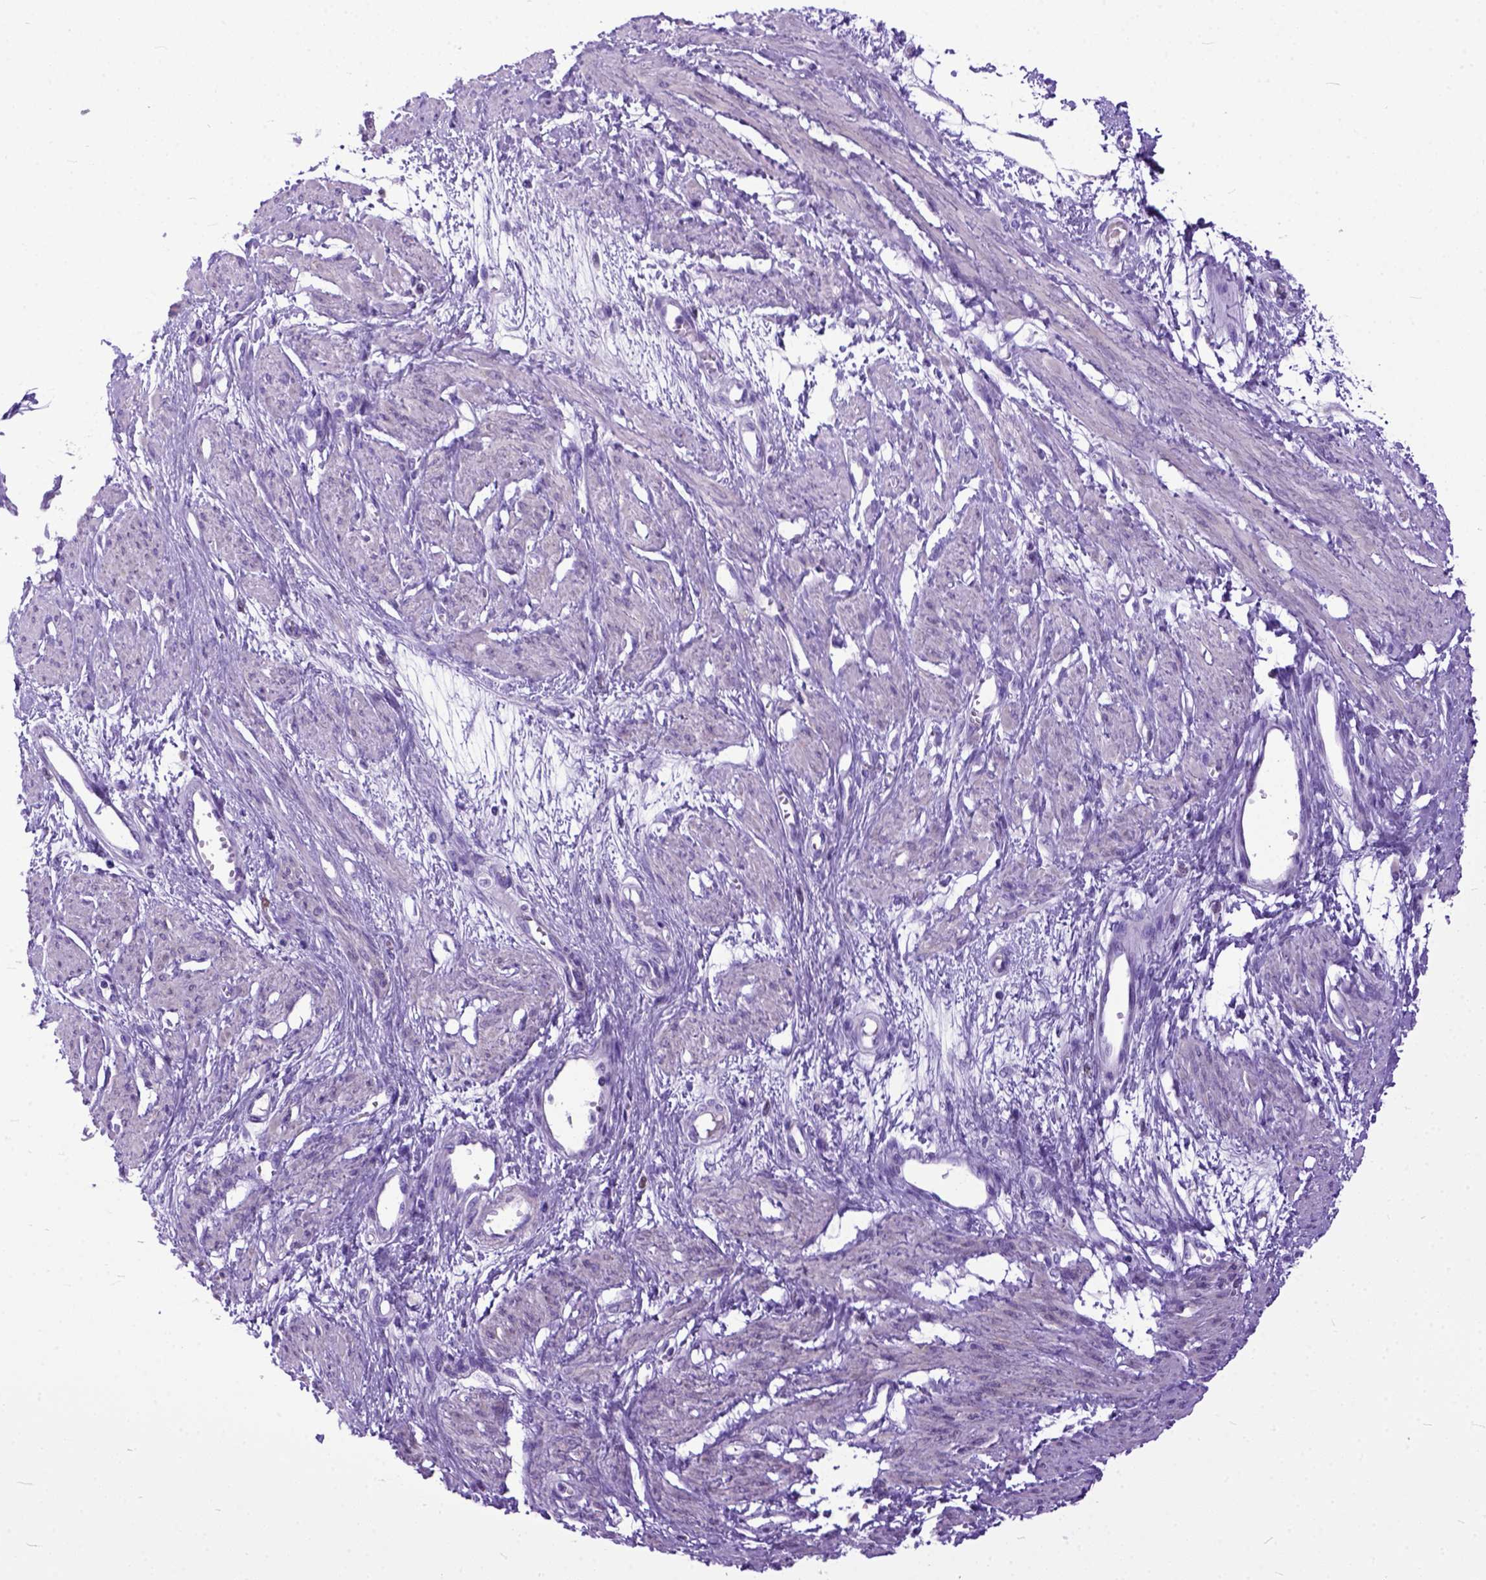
{"staining": {"intensity": "weak", "quantity": "25%-75%", "location": "cytoplasmic/membranous"}, "tissue": "smooth muscle", "cell_type": "Smooth muscle cells", "image_type": "normal", "snomed": [{"axis": "morphology", "description": "Normal tissue, NOS"}, {"axis": "topography", "description": "Smooth muscle"}, {"axis": "topography", "description": "Uterus"}], "caption": "Weak cytoplasmic/membranous expression is appreciated in approximately 25%-75% of smooth muscle cells in normal smooth muscle.", "gene": "CRB1", "patient": {"sex": "female", "age": 39}}